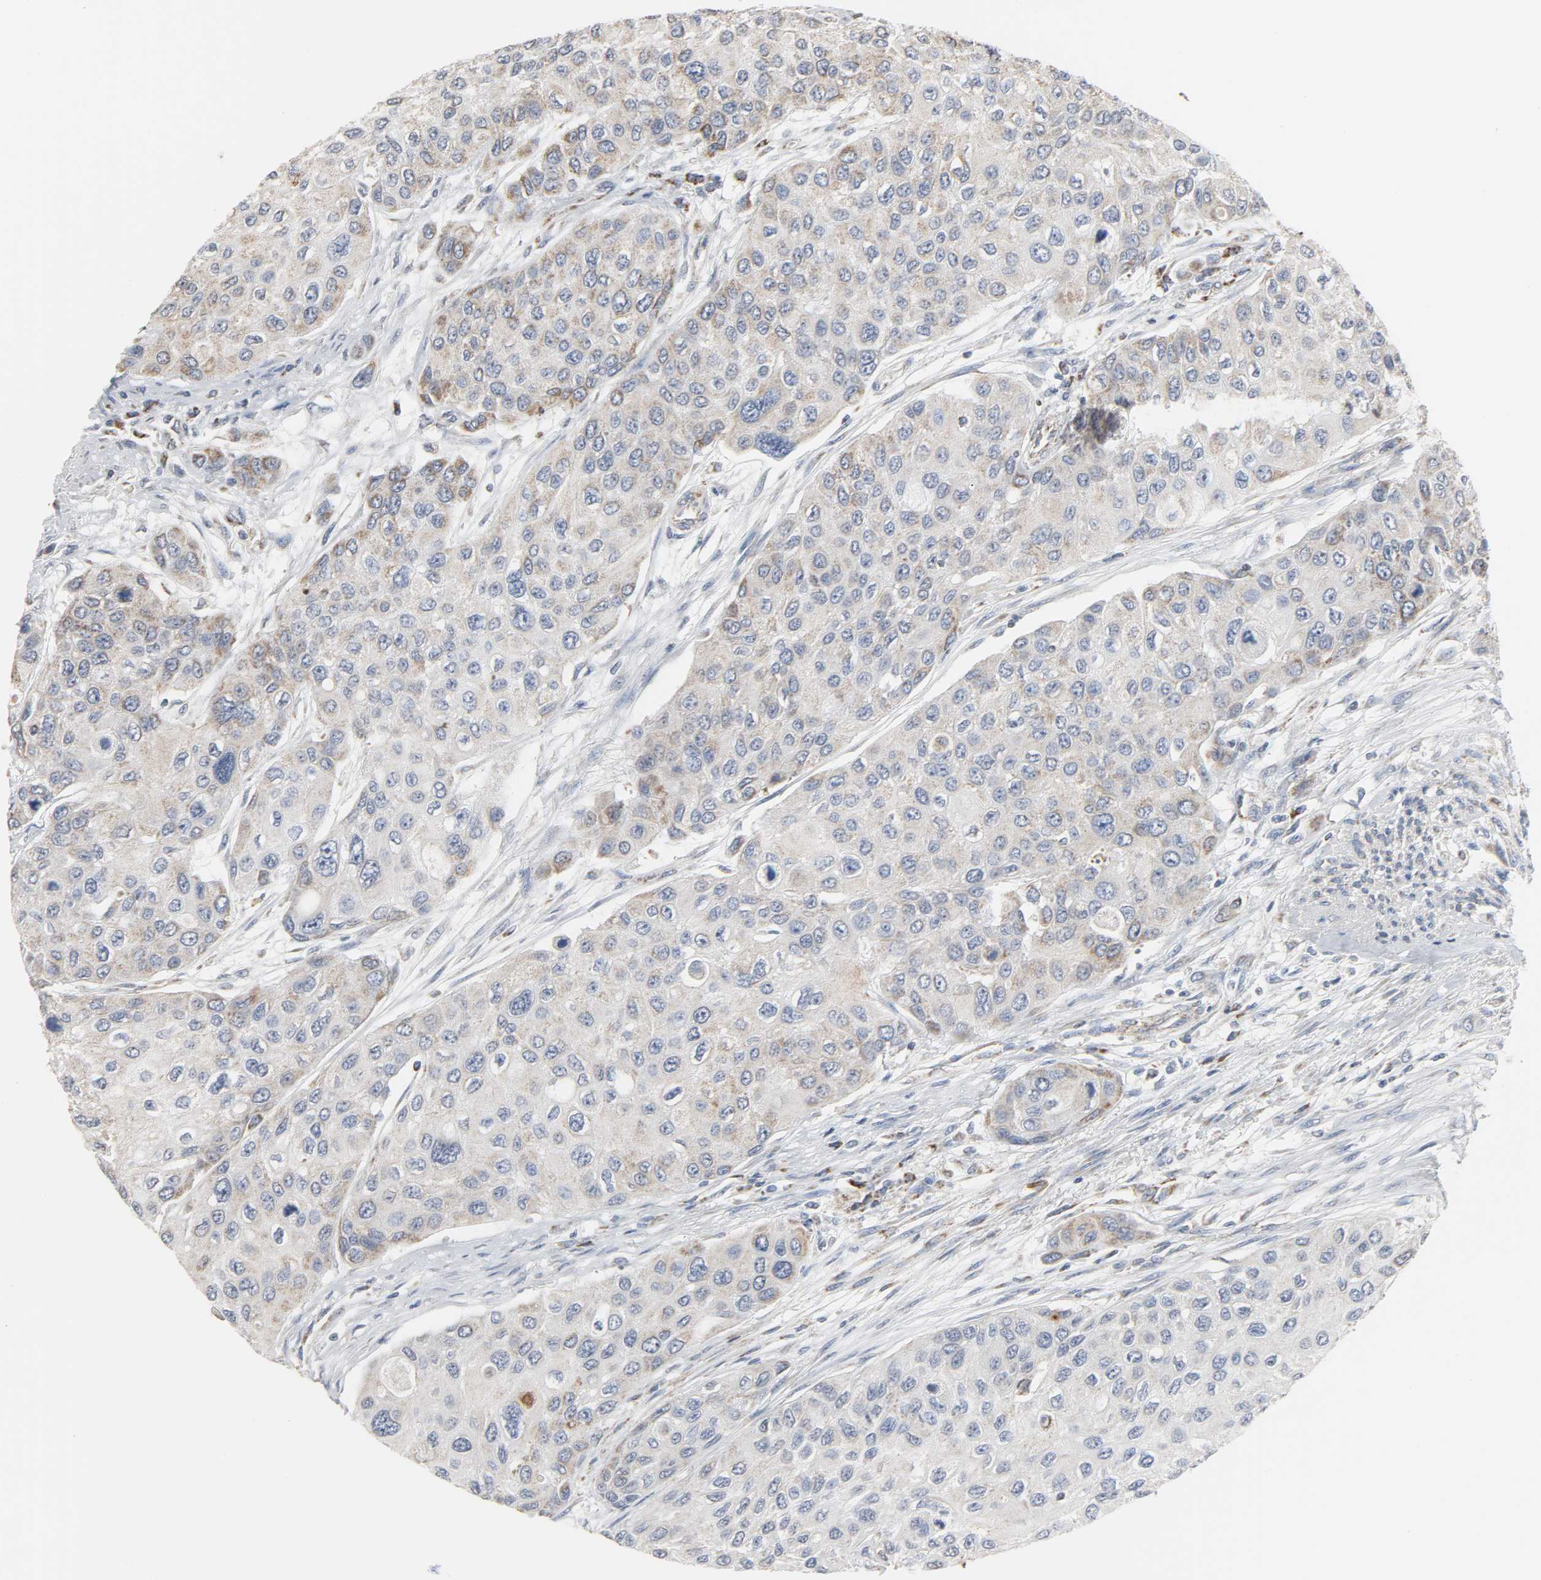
{"staining": {"intensity": "weak", "quantity": "<25%", "location": "cytoplasmic/membranous"}, "tissue": "urothelial cancer", "cell_type": "Tumor cells", "image_type": "cancer", "snomed": [{"axis": "morphology", "description": "Urothelial carcinoma, High grade"}, {"axis": "topography", "description": "Urinary bladder"}], "caption": "High-grade urothelial carcinoma stained for a protein using IHC displays no staining tumor cells.", "gene": "ACAT1", "patient": {"sex": "female", "age": 56}}